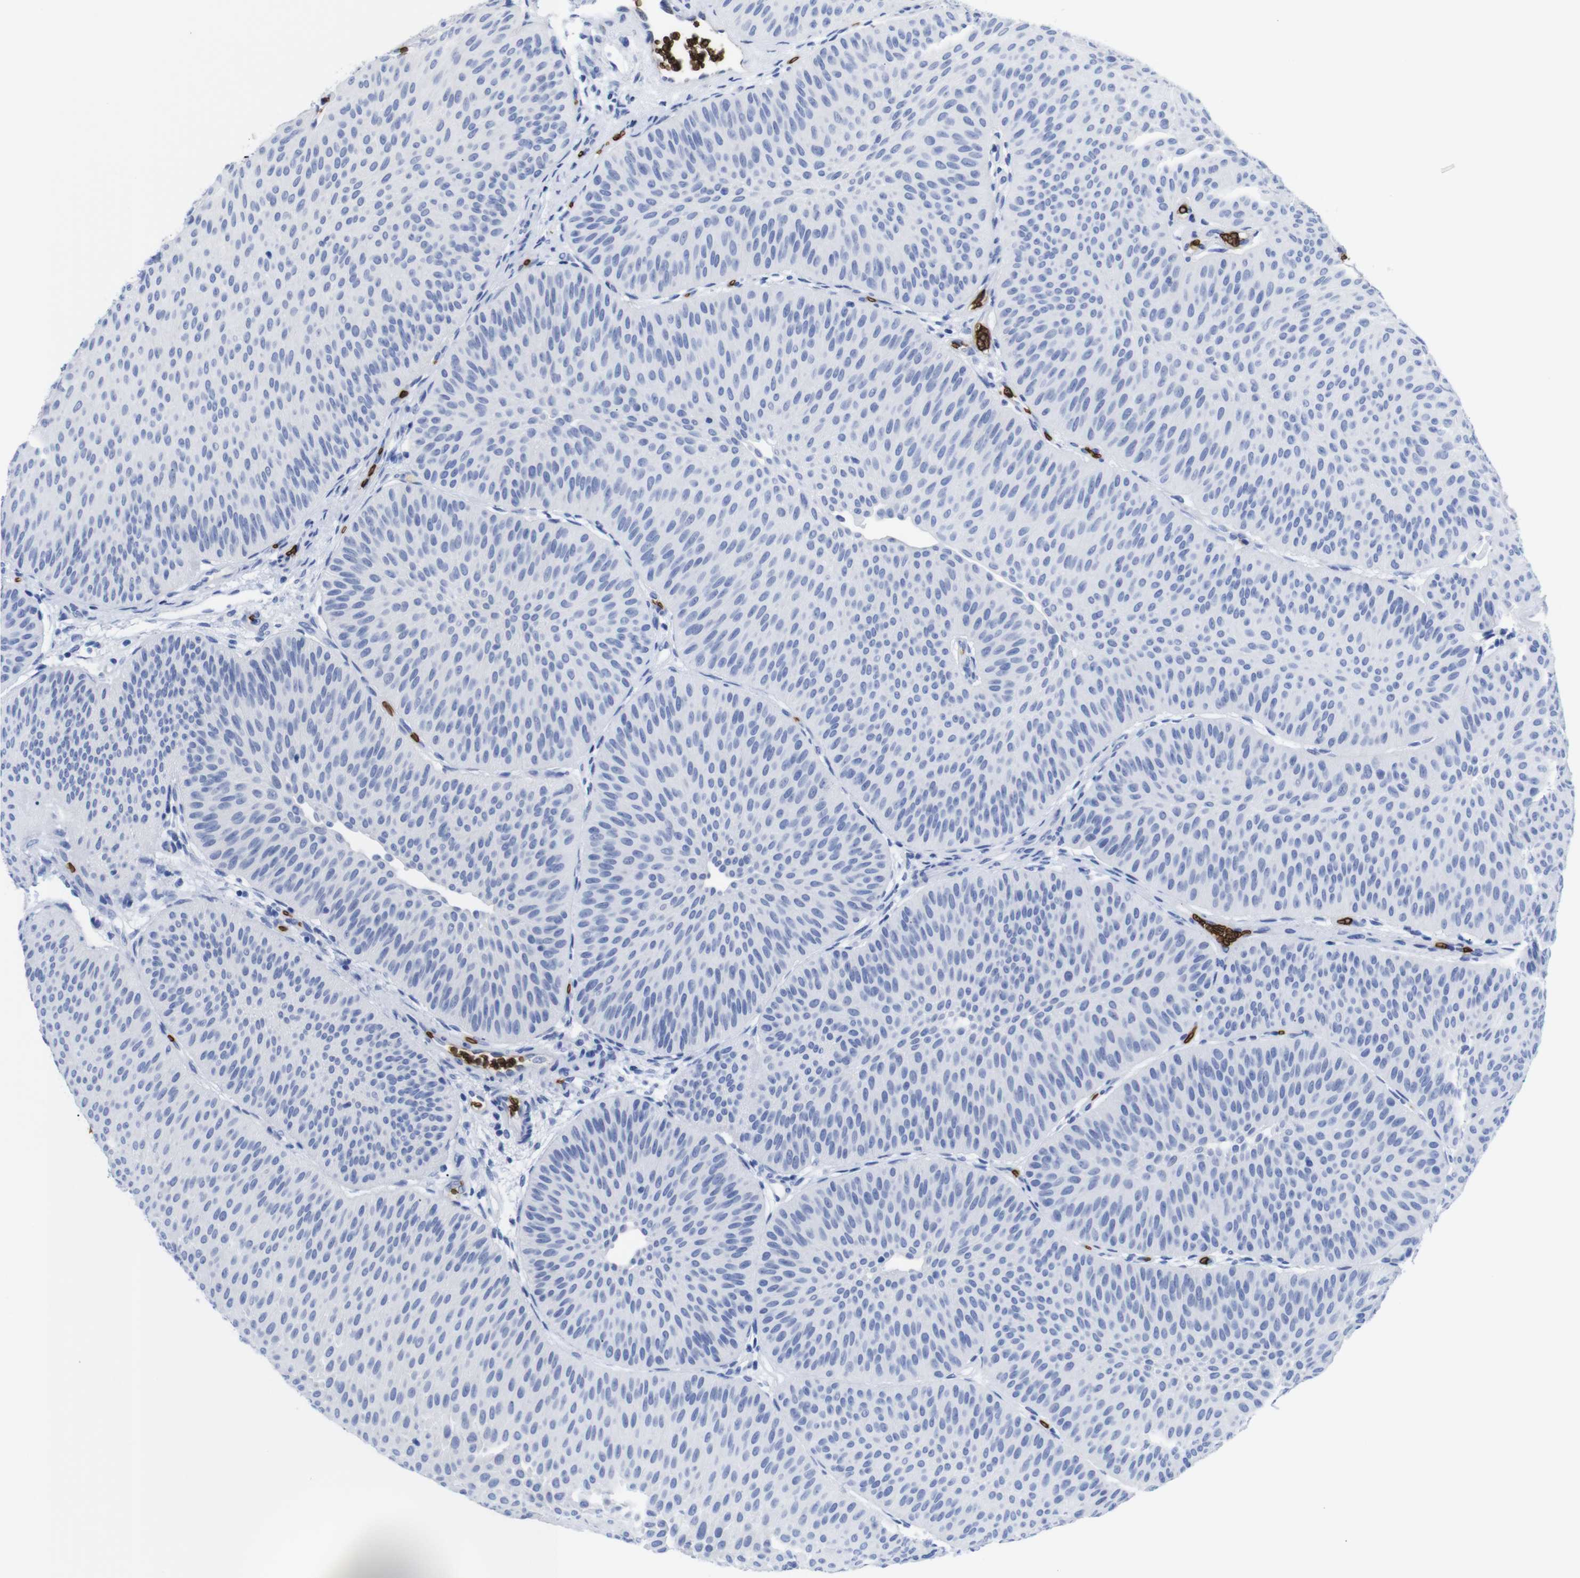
{"staining": {"intensity": "negative", "quantity": "none", "location": "none"}, "tissue": "urothelial cancer", "cell_type": "Tumor cells", "image_type": "cancer", "snomed": [{"axis": "morphology", "description": "Urothelial carcinoma, Low grade"}, {"axis": "topography", "description": "Urinary bladder"}], "caption": "There is no significant expression in tumor cells of urothelial carcinoma (low-grade).", "gene": "S1PR2", "patient": {"sex": "female", "age": 60}}